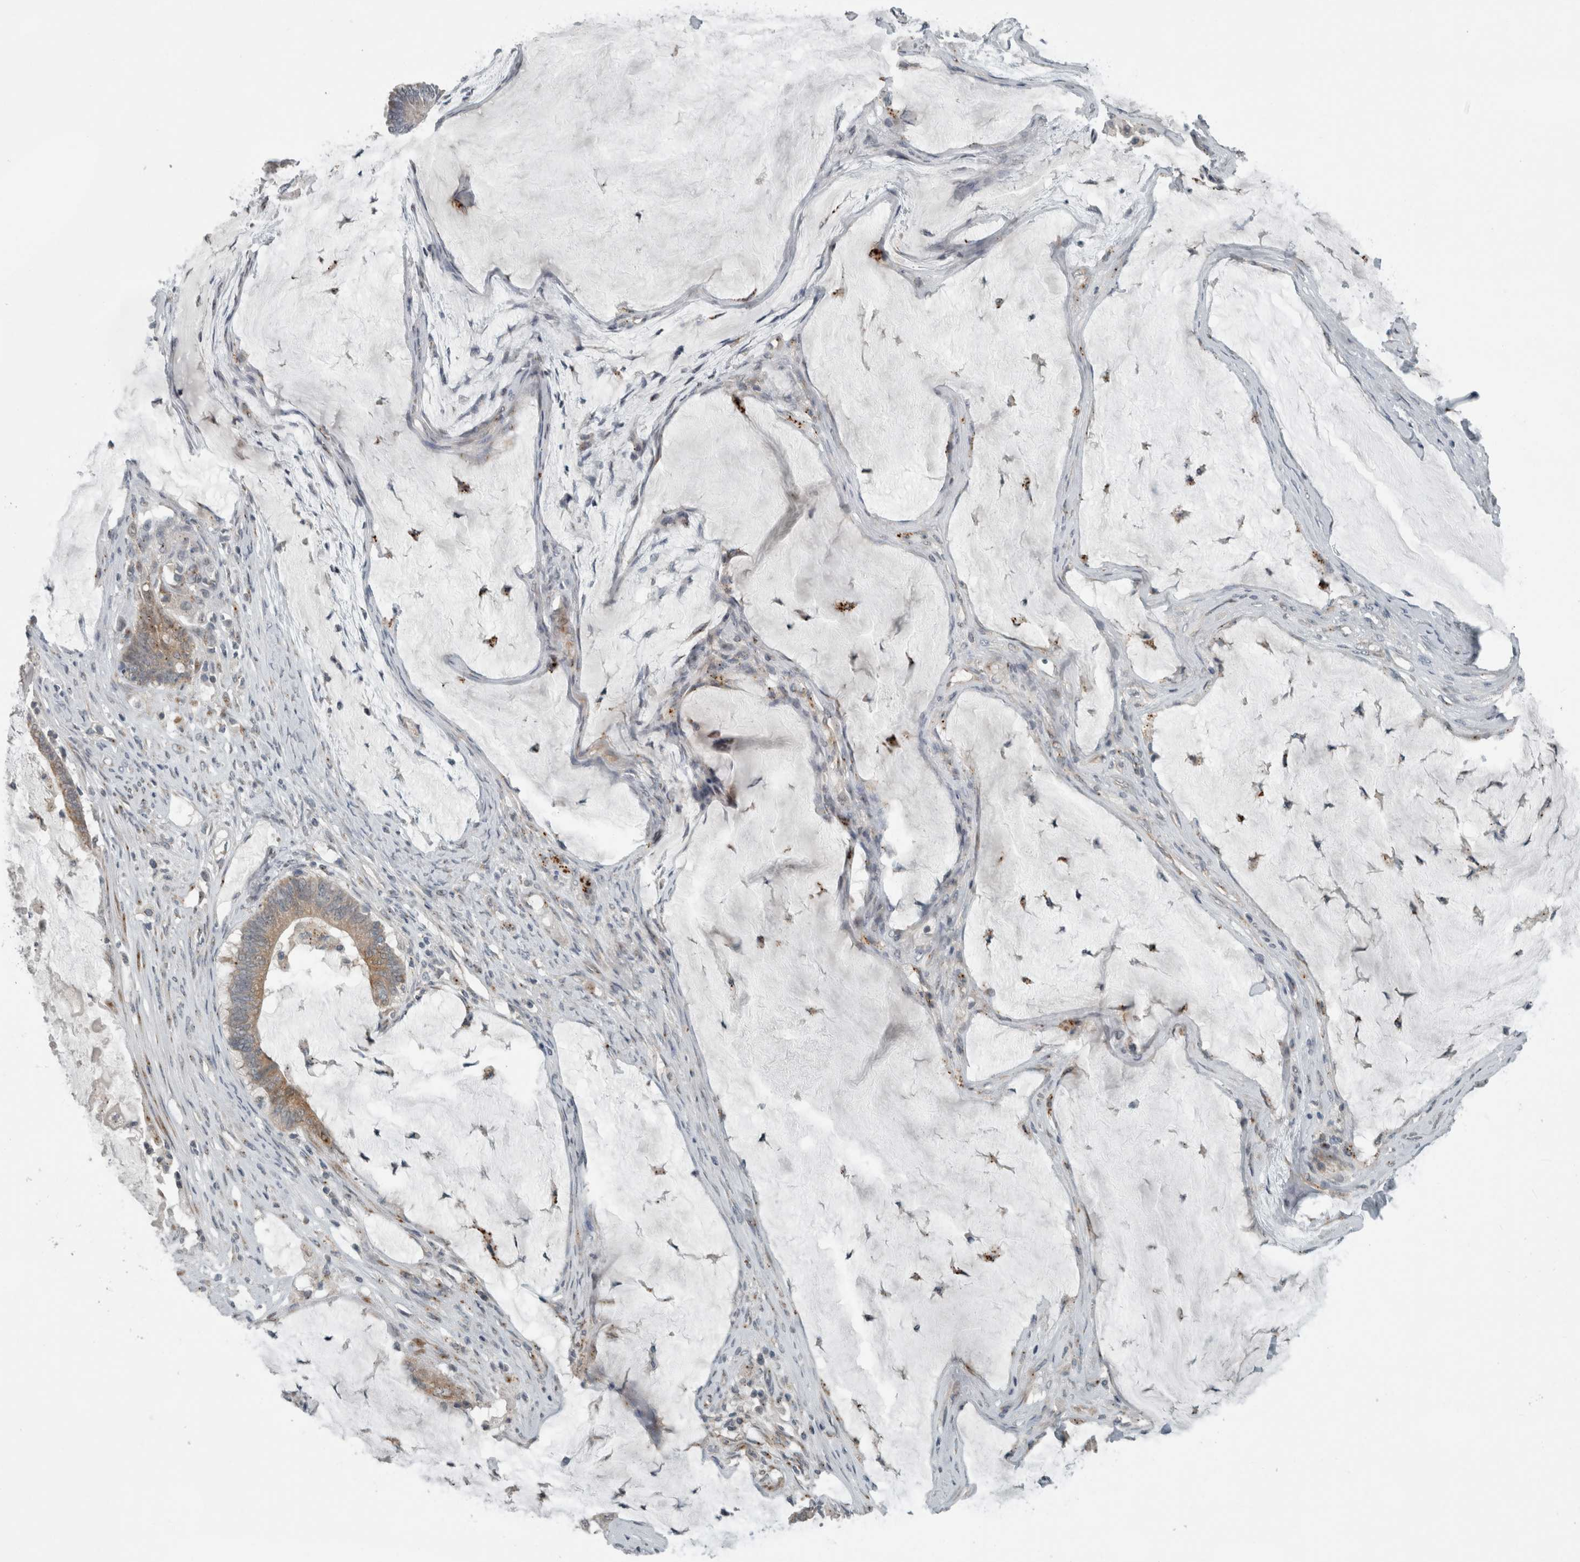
{"staining": {"intensity": "weak", "quantity": ">75%", "location": "cytoplasmic/membranous"}, "tissue": "ovarian cancer", "cell_type": "Tumor cells", "image_type": "cancer", "snomed": [{"axis": "morphology", "description": "Cystadenocarcinoma, mucinous, NOS"}, {"axis": "topography", "description": "Ovary"}], "caption": "A micrograph of human mucinous cystadenocarcinoma (ovarian) stained for a protein shows weak cytoplasmic/membranous brown staining in tumor cells.", "gene": "KIF1C", "patient": {"sex": "female", "age": 61}}